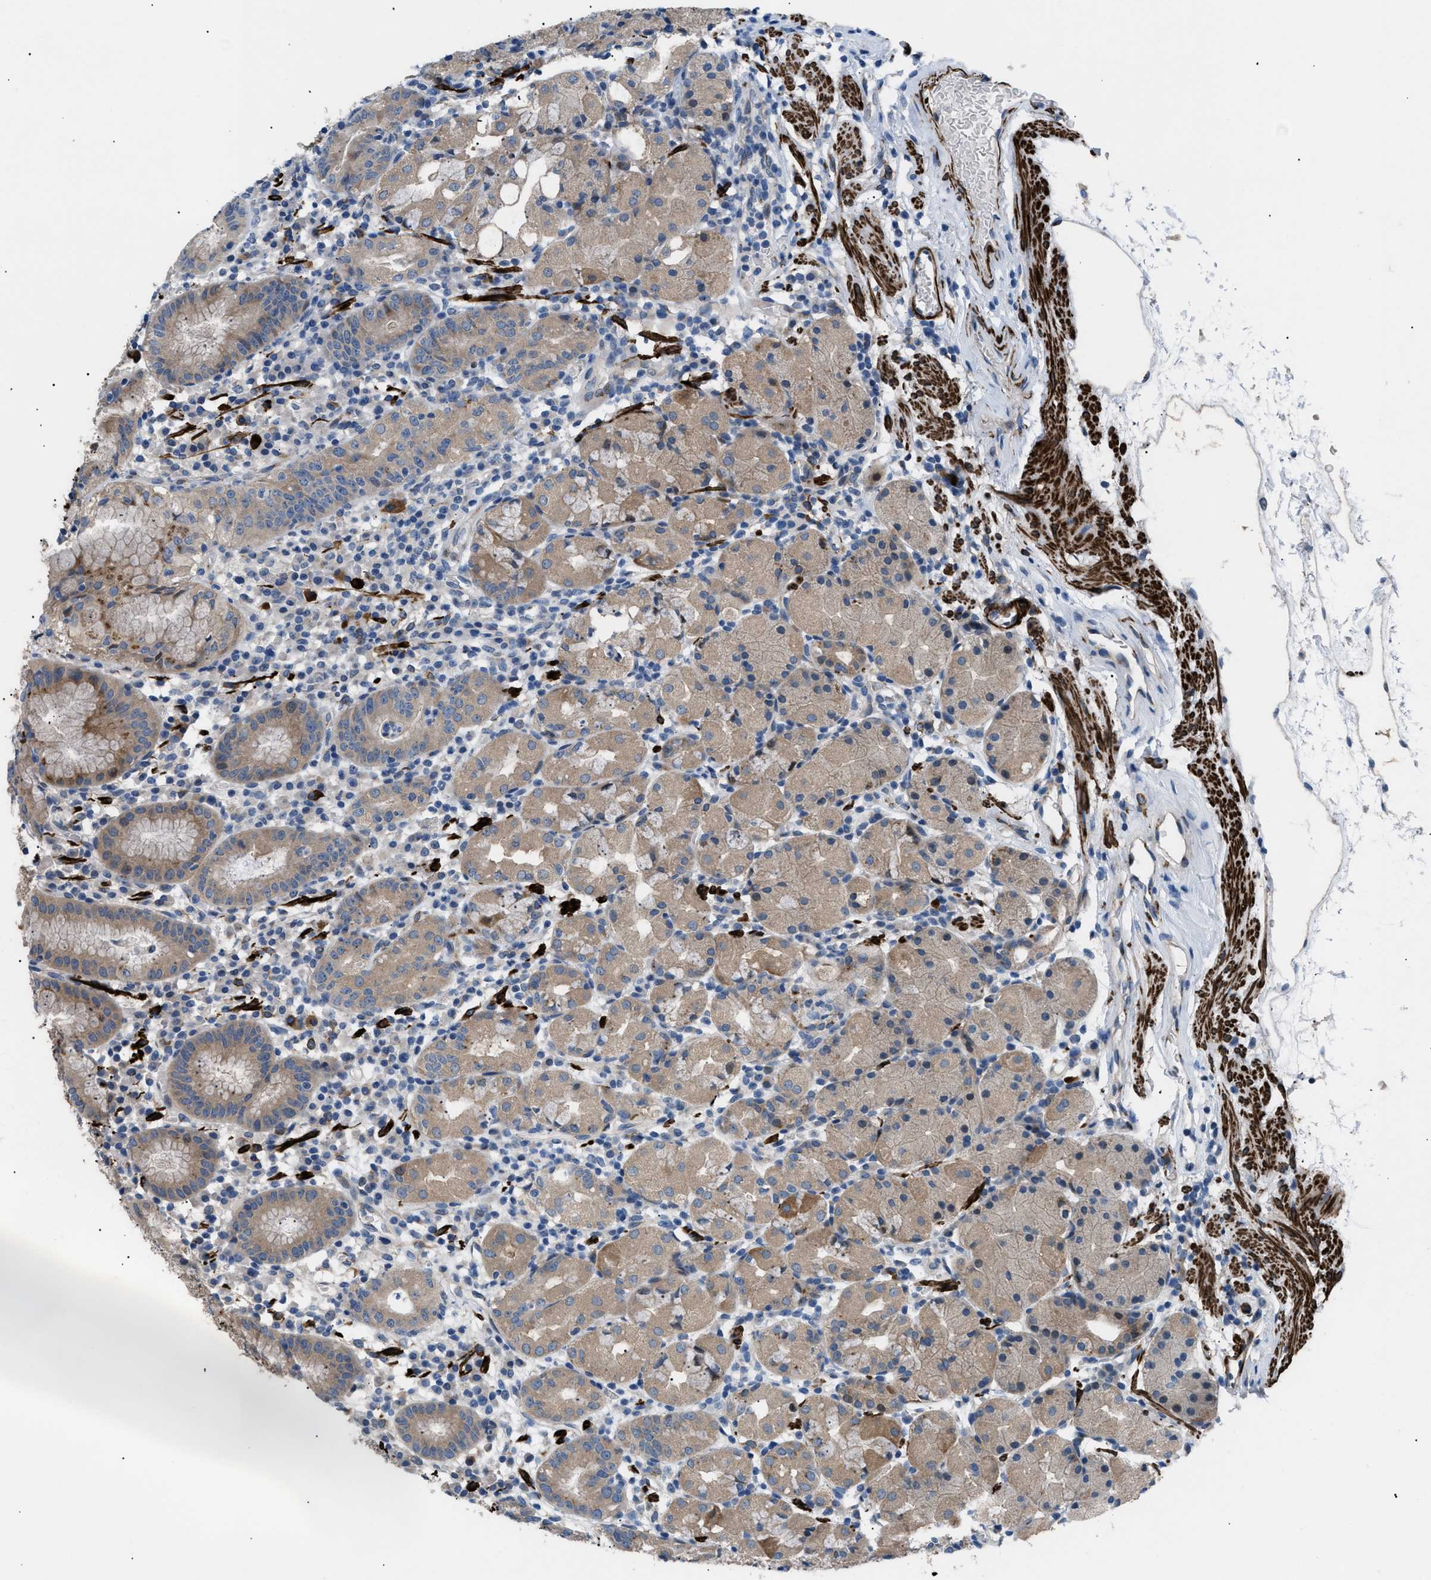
{"staining": {"intensity": "weak", "quantity": "25%-75%", "location": "cytoplasmic/membranous"}, "tissue": "stomach", "cell_type": "Glandular cells", "image_type": "normal", "snomed": [{"axis": "morphology", "description": "Normal tissue, NOS"}, {"axis": "topography", "description": "Stomach"}, {"axis": "topography", "description": "Stomach, lower"}], "caption": "Immunohistochemistry (IHC) micrograph of benign stomach stained for a protein (brown), which displays low levels of weak cytoplasmic/membranous staining in approximately 25%-75% of glandular cells.", "gene": "ICA1", "patient": {"sex": "female", "age": 75}}